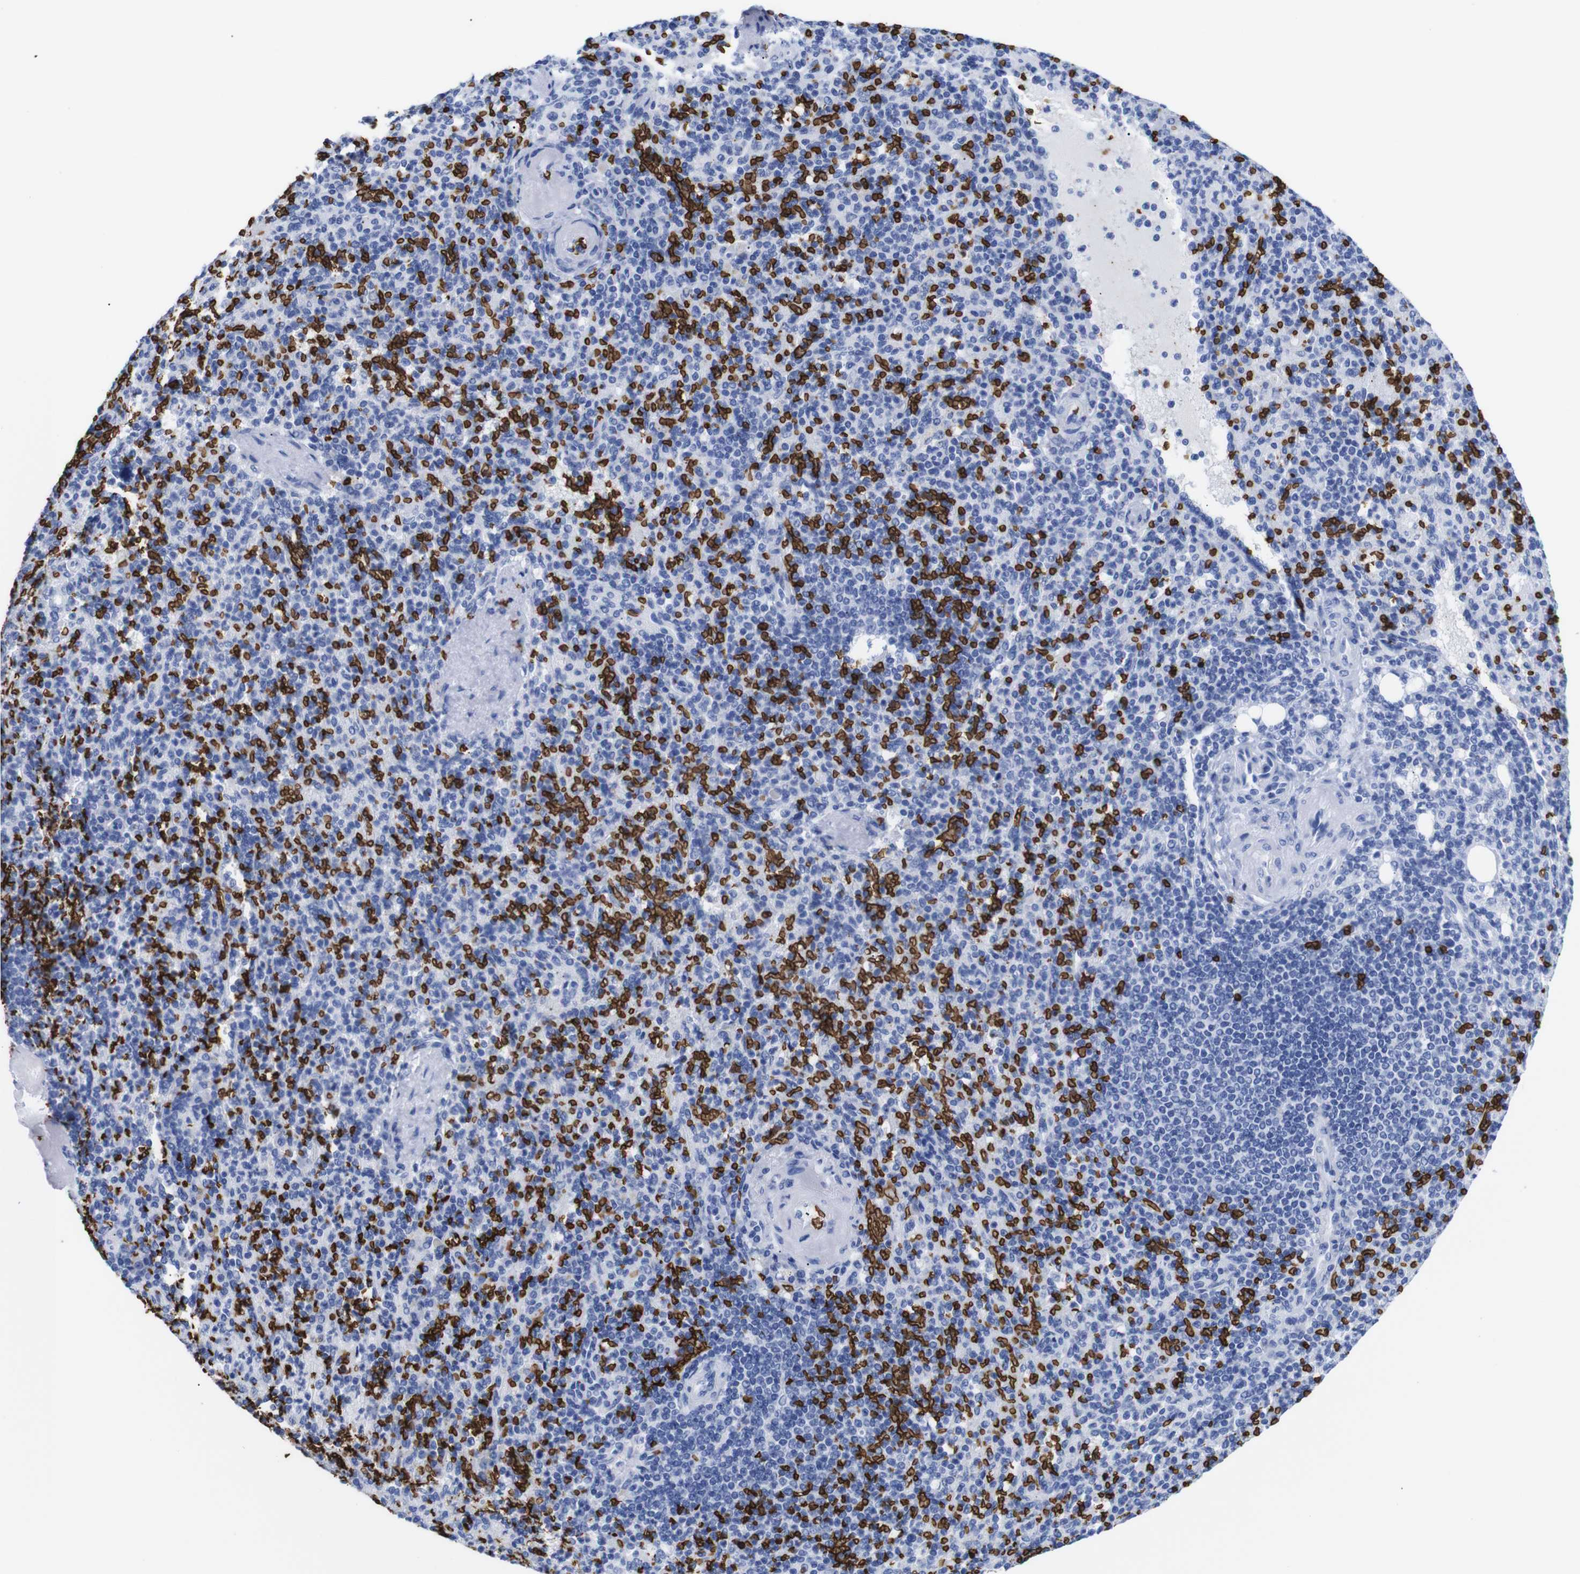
{"staining": {"intensity": "negative", "quantity": "none", "location": "none"}, "tissue": "spleen", "cell_type": "Cells in red pulp", "image_type": "normal", "snomed": [{"axis": "morphology", "description": "Normal tissue, NOS"}, {"axis": "topography", "description": "Spleen"}], "caption": "Spleen stained for a protein using immunohistochemistry (IHC) demonstrates no expression cells in red pulp.", "gene": "S1PR2", "patient": {"sex": "female", "age": 74}}